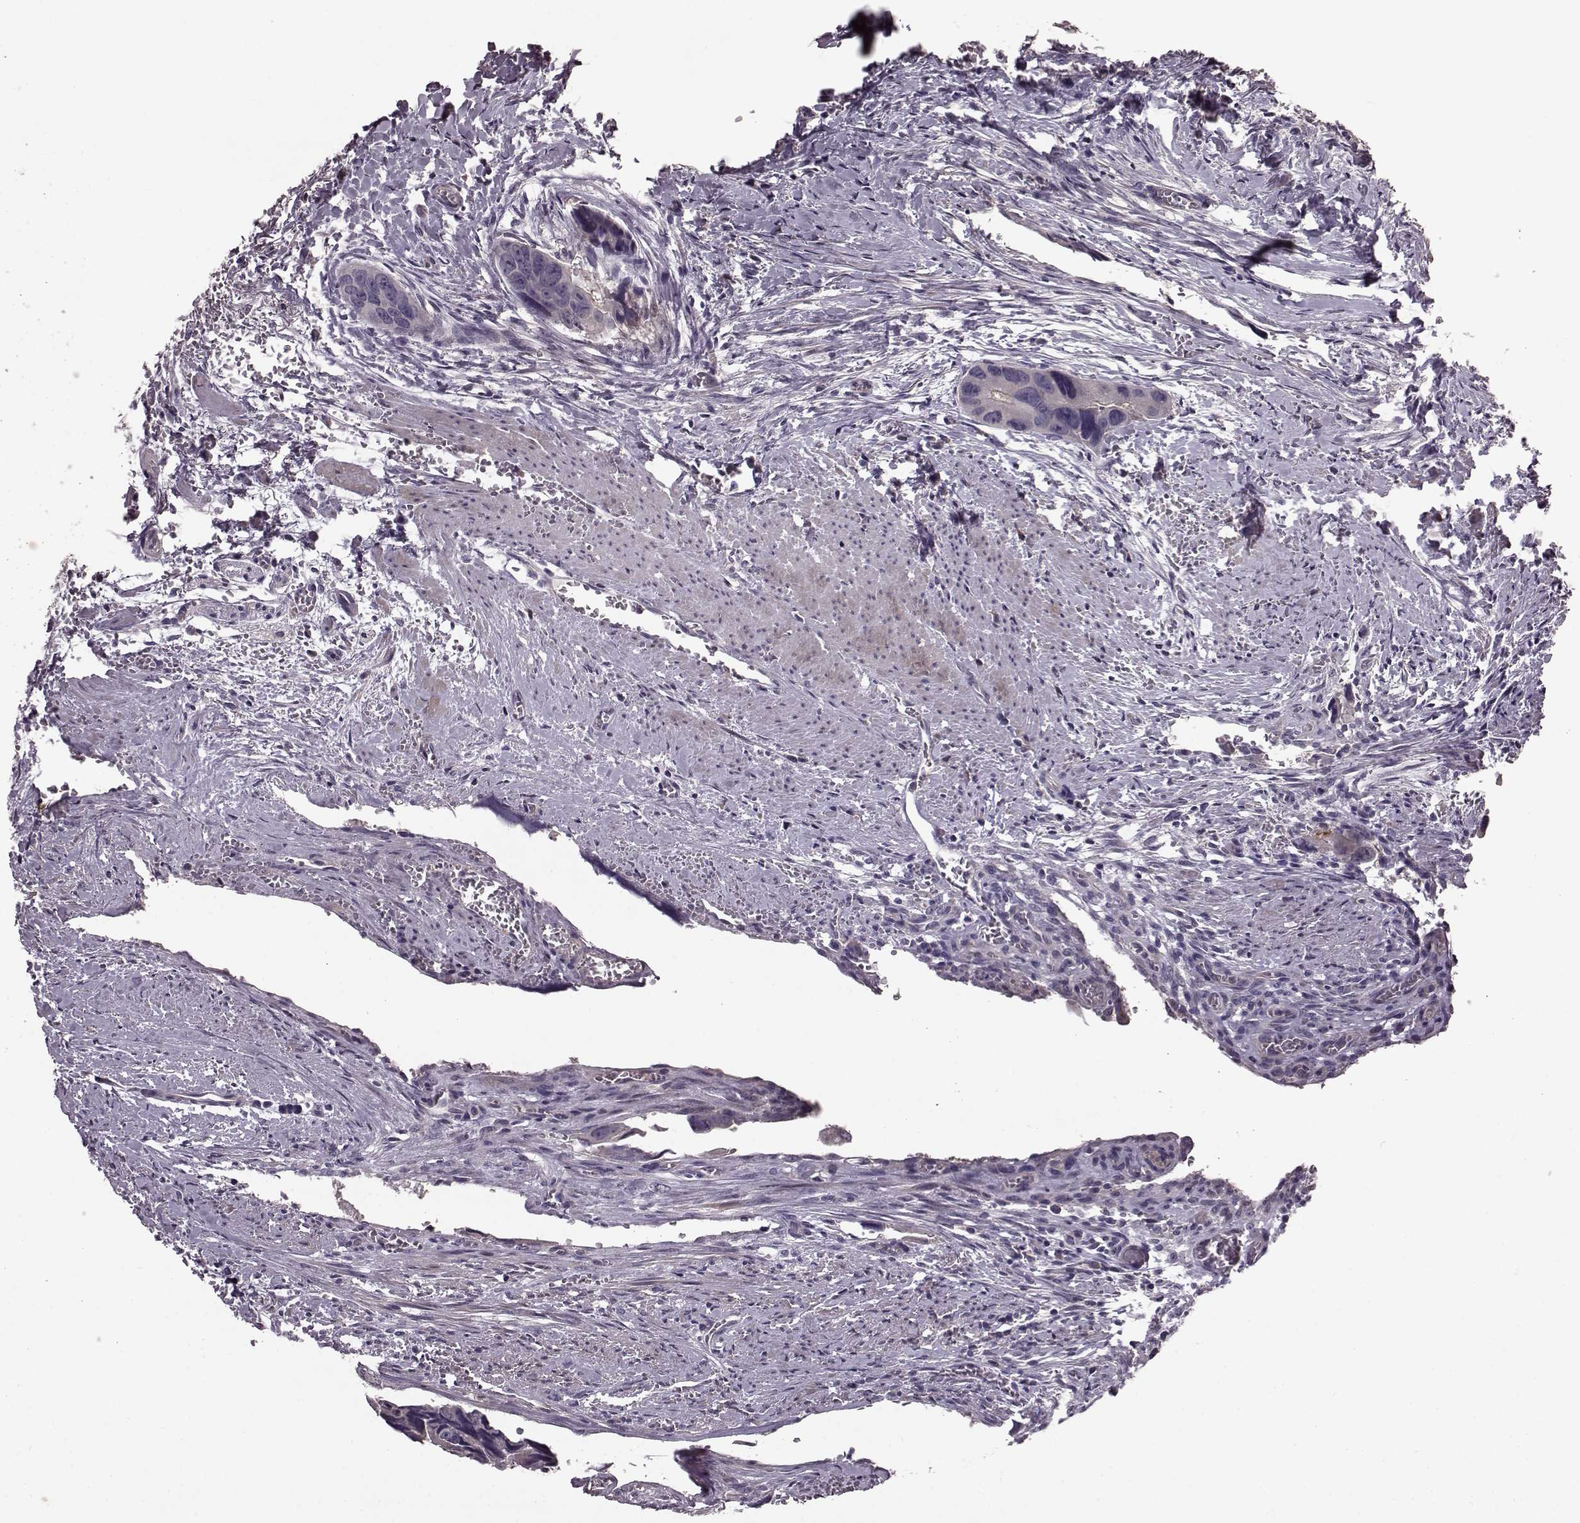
{"staining": {"intensity": "moderate", "quantity": "<25%", "location": "cytoplasmic/membranous"}, "tissue": "colorectal cancer", "cell_type": "Tumor cells", "image_type": "cancer", "snomed": [{"axis": "morphology", "description": "Adenocarcinoma, NOS"}, {"axis": "topography", "description": "Rectum"}], "caption": "IHC image of colorectal cancer (adenocarcinoma) stained for a protein (brown), which reveals low levels of moderate cytoplasmic/membranous expression in approximately <25% of tumor cells.", "gene": "SLC52A3", "patient": {"sex": "male", "age": 76}}